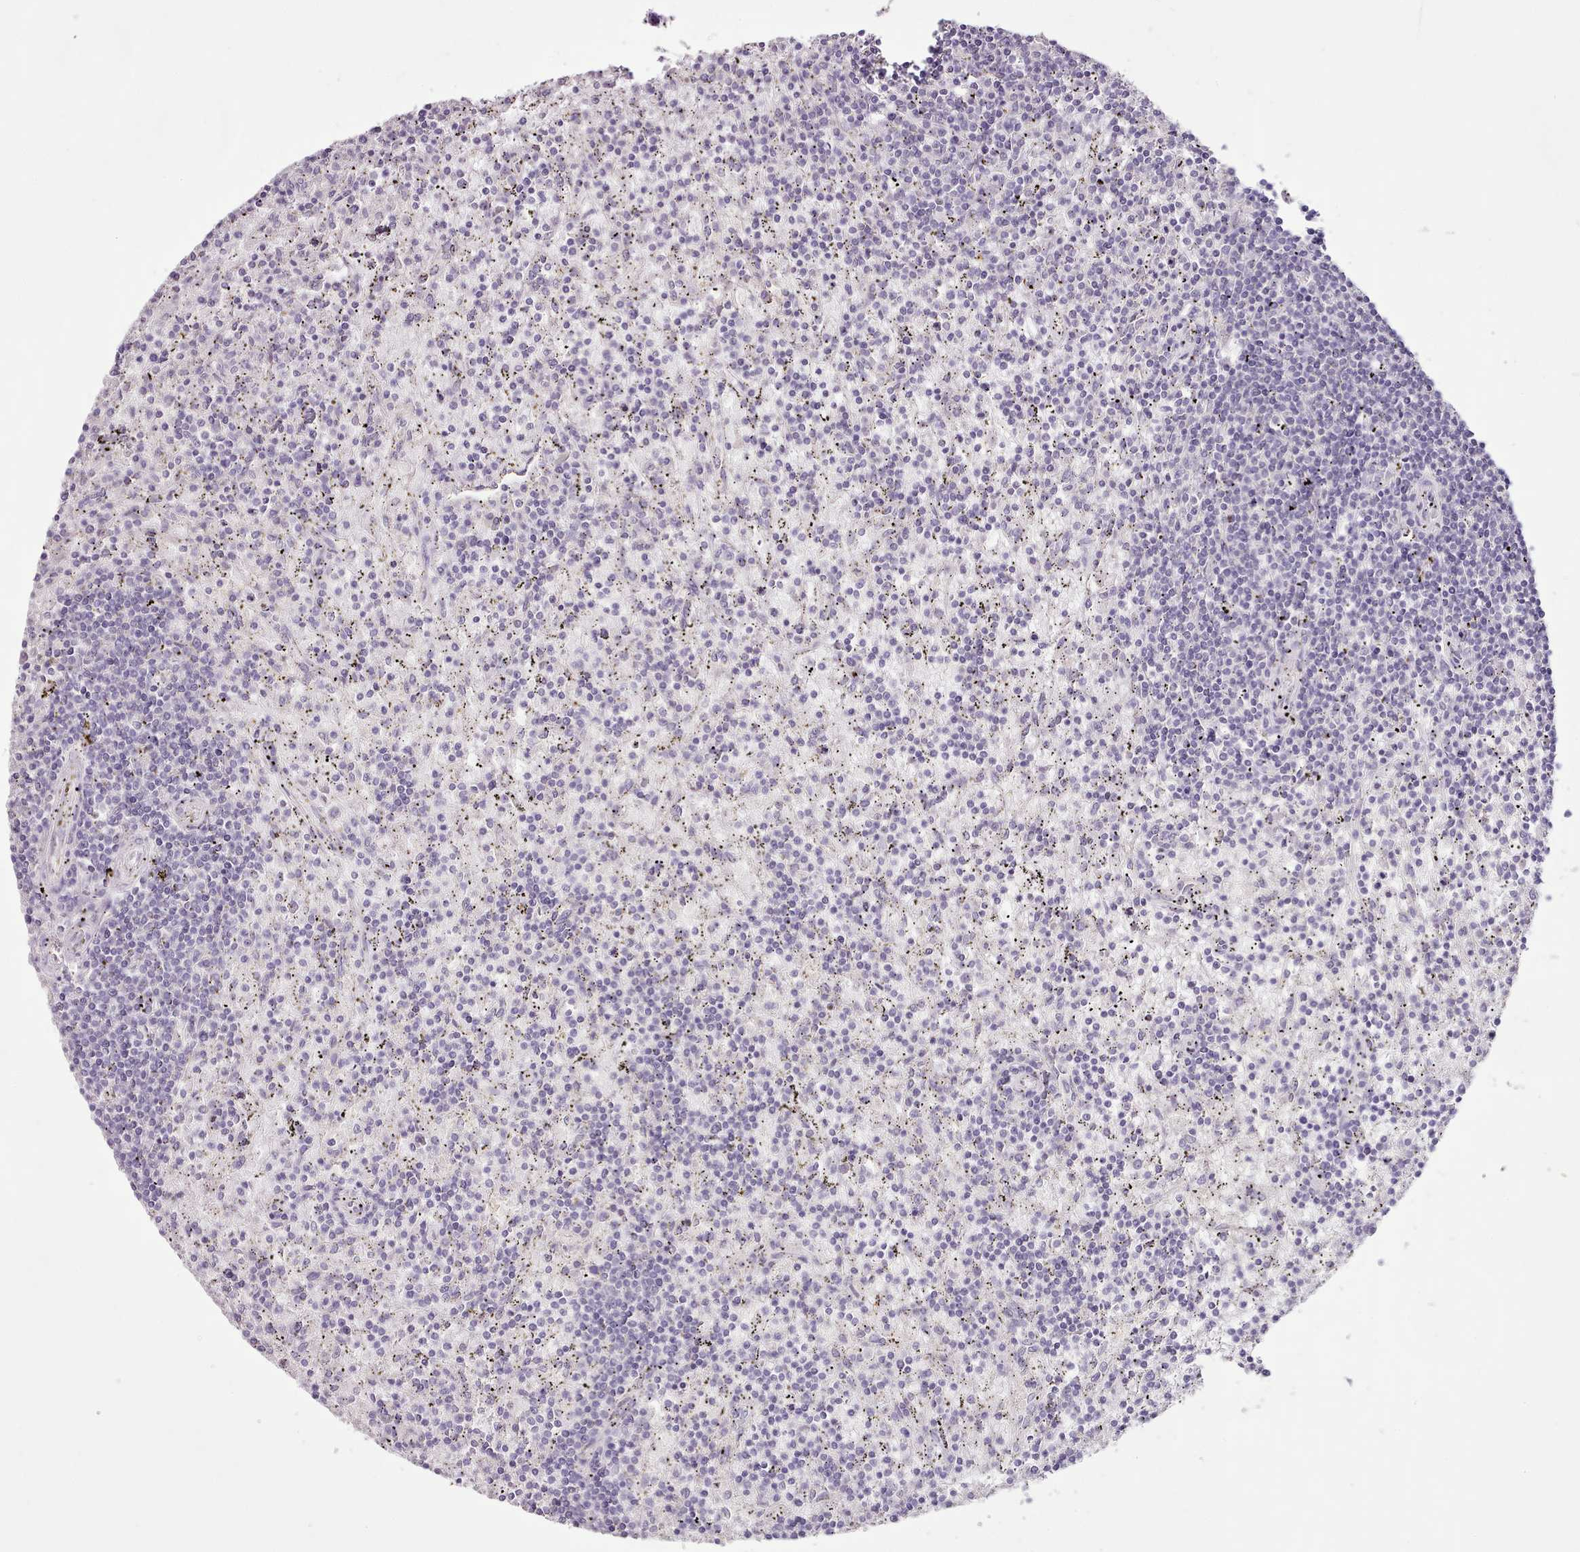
{"staining": {"intensity": "negative", "quantity": "none", "location": "none"}, "tissue": "lymphoma", "cell_type": "Tumor cells", "image_type": "cancer", "snomed": [{"axis": "morphology", "description": "Malignant lymphoma, non-Hodgkin's type, Low grade"}, {"axis": "topography", "description": "Spleen"}], "caption": "The photomicrograph displays no significant expression in tumor cells of malignant lymphoma, non-Hodgkin's type (low-grade). The staining was performed using DAB to visualize the protein expression in brown, while the nuclei were stained in blue with hematoxylin (Magnification: 20x).", "gene": "BLOC1S2", "patient": {"sex": "male", "age": 76}}